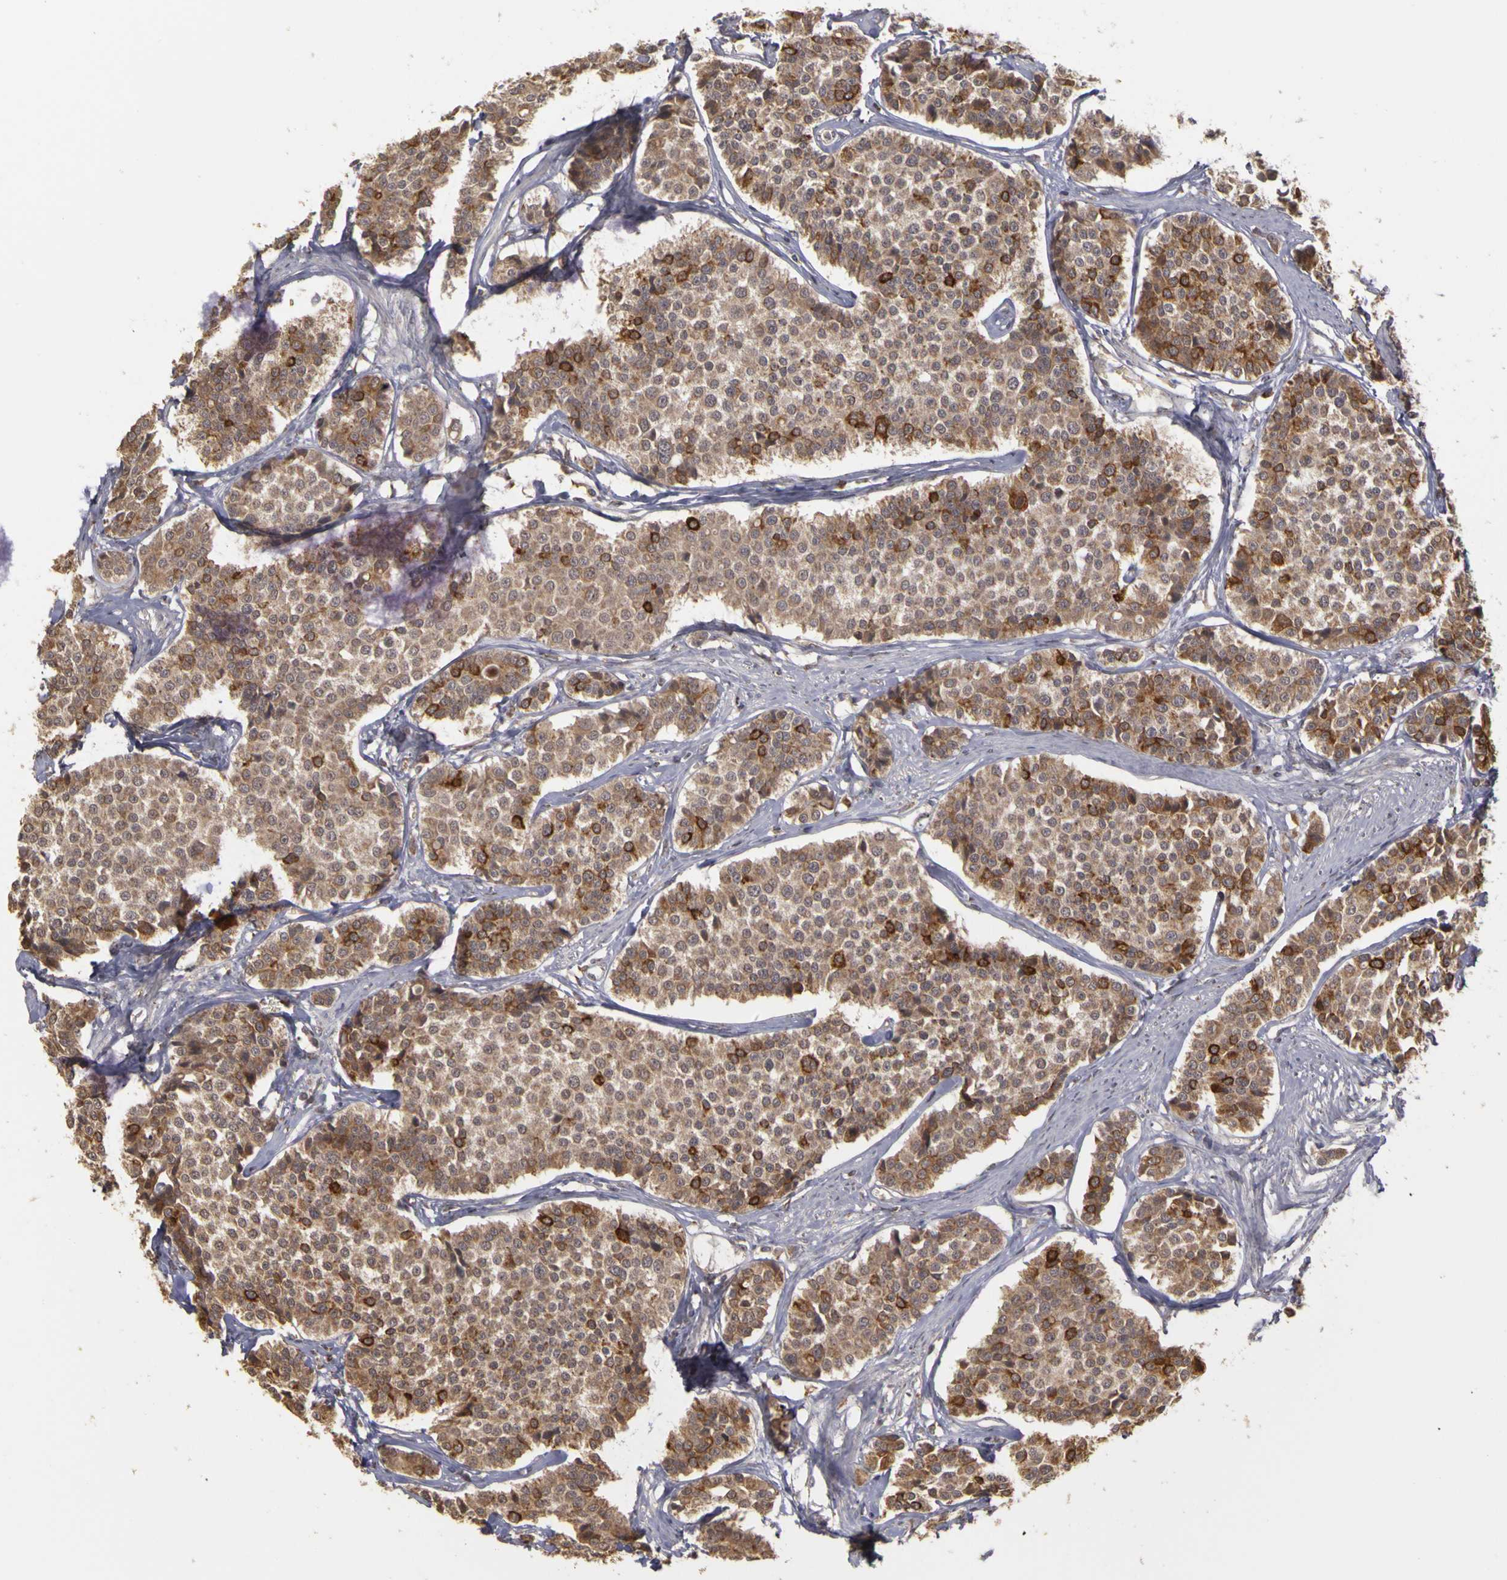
{"staining": {"intensity": "moderate", "quantity": ">75%", "location": "cytoplasmic/membranous"}, "tissue": "carcinoid", "cell_type": "Tumor cells", "image_type": "cancer", "snomed": [{"axis": "morphology", "description": "Carcinoid, malignant, NOS"}, {"axis": "topography", "description": "Small intestine"}], "caption": "DAB immunohistochemical staining of human malignant carcinoid displays moderate cytoplasmic/membranous protein expression in approximately >75% of tumor cells.", "gene": "FRMD7", "patient": {"sex": "male", "age": 60}}